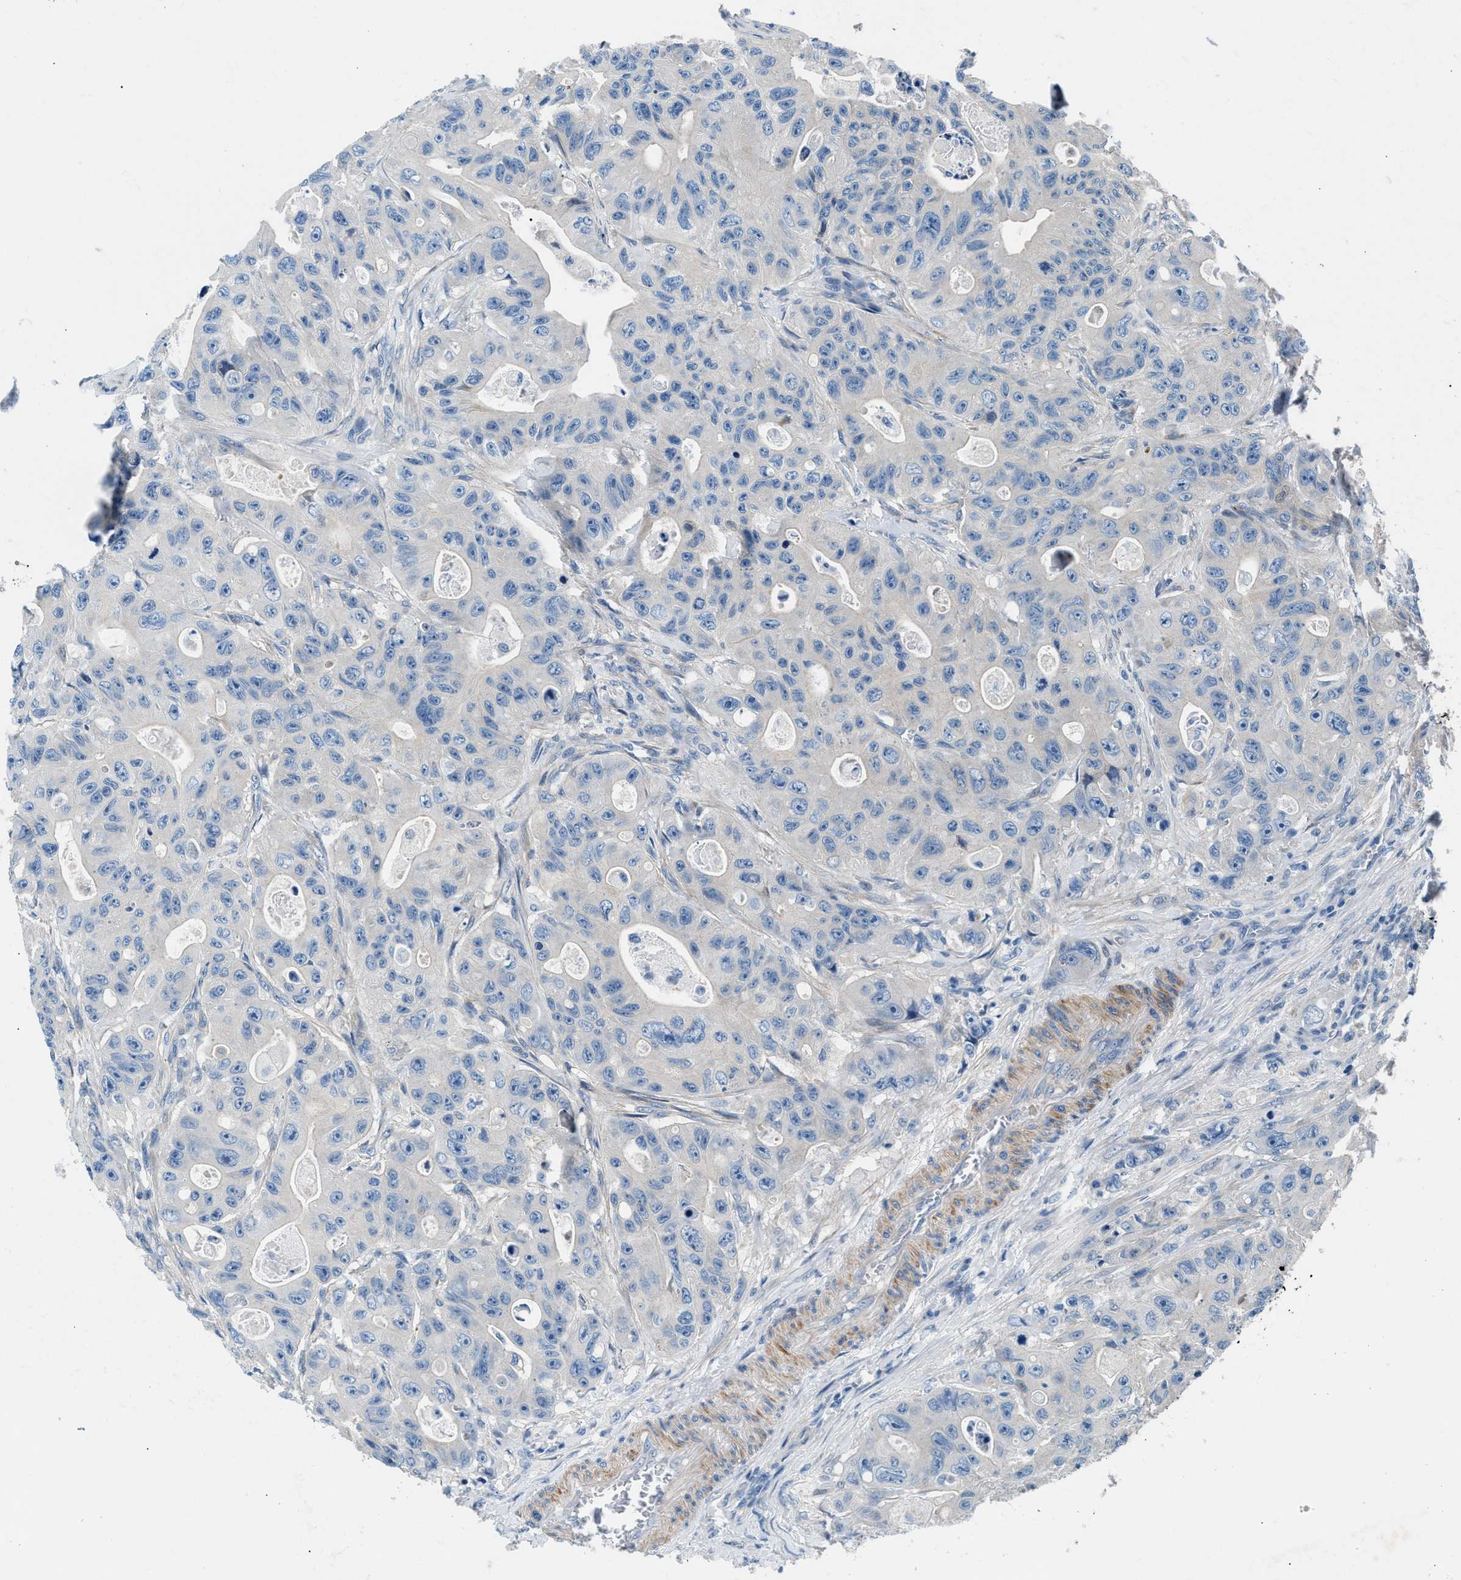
{"staining": {"intensity": "negative", "quantity": "none", "location": "none"}, "tissue": "colorectal cancer", "cell_type": "Tumor cells", "image_type": "cancer", "snomed": [{"axis": "morphology", "description": "Adenocarcinoma, NOS"}, {"axis": "topography", "description": "Colon"}], "caption": "Colorectal cancer was stained to show a protein in brown. There is no significant positivity in tumor cells.", "gene": "CDRT4", "patient": {"sex": "female", "age": 46}}